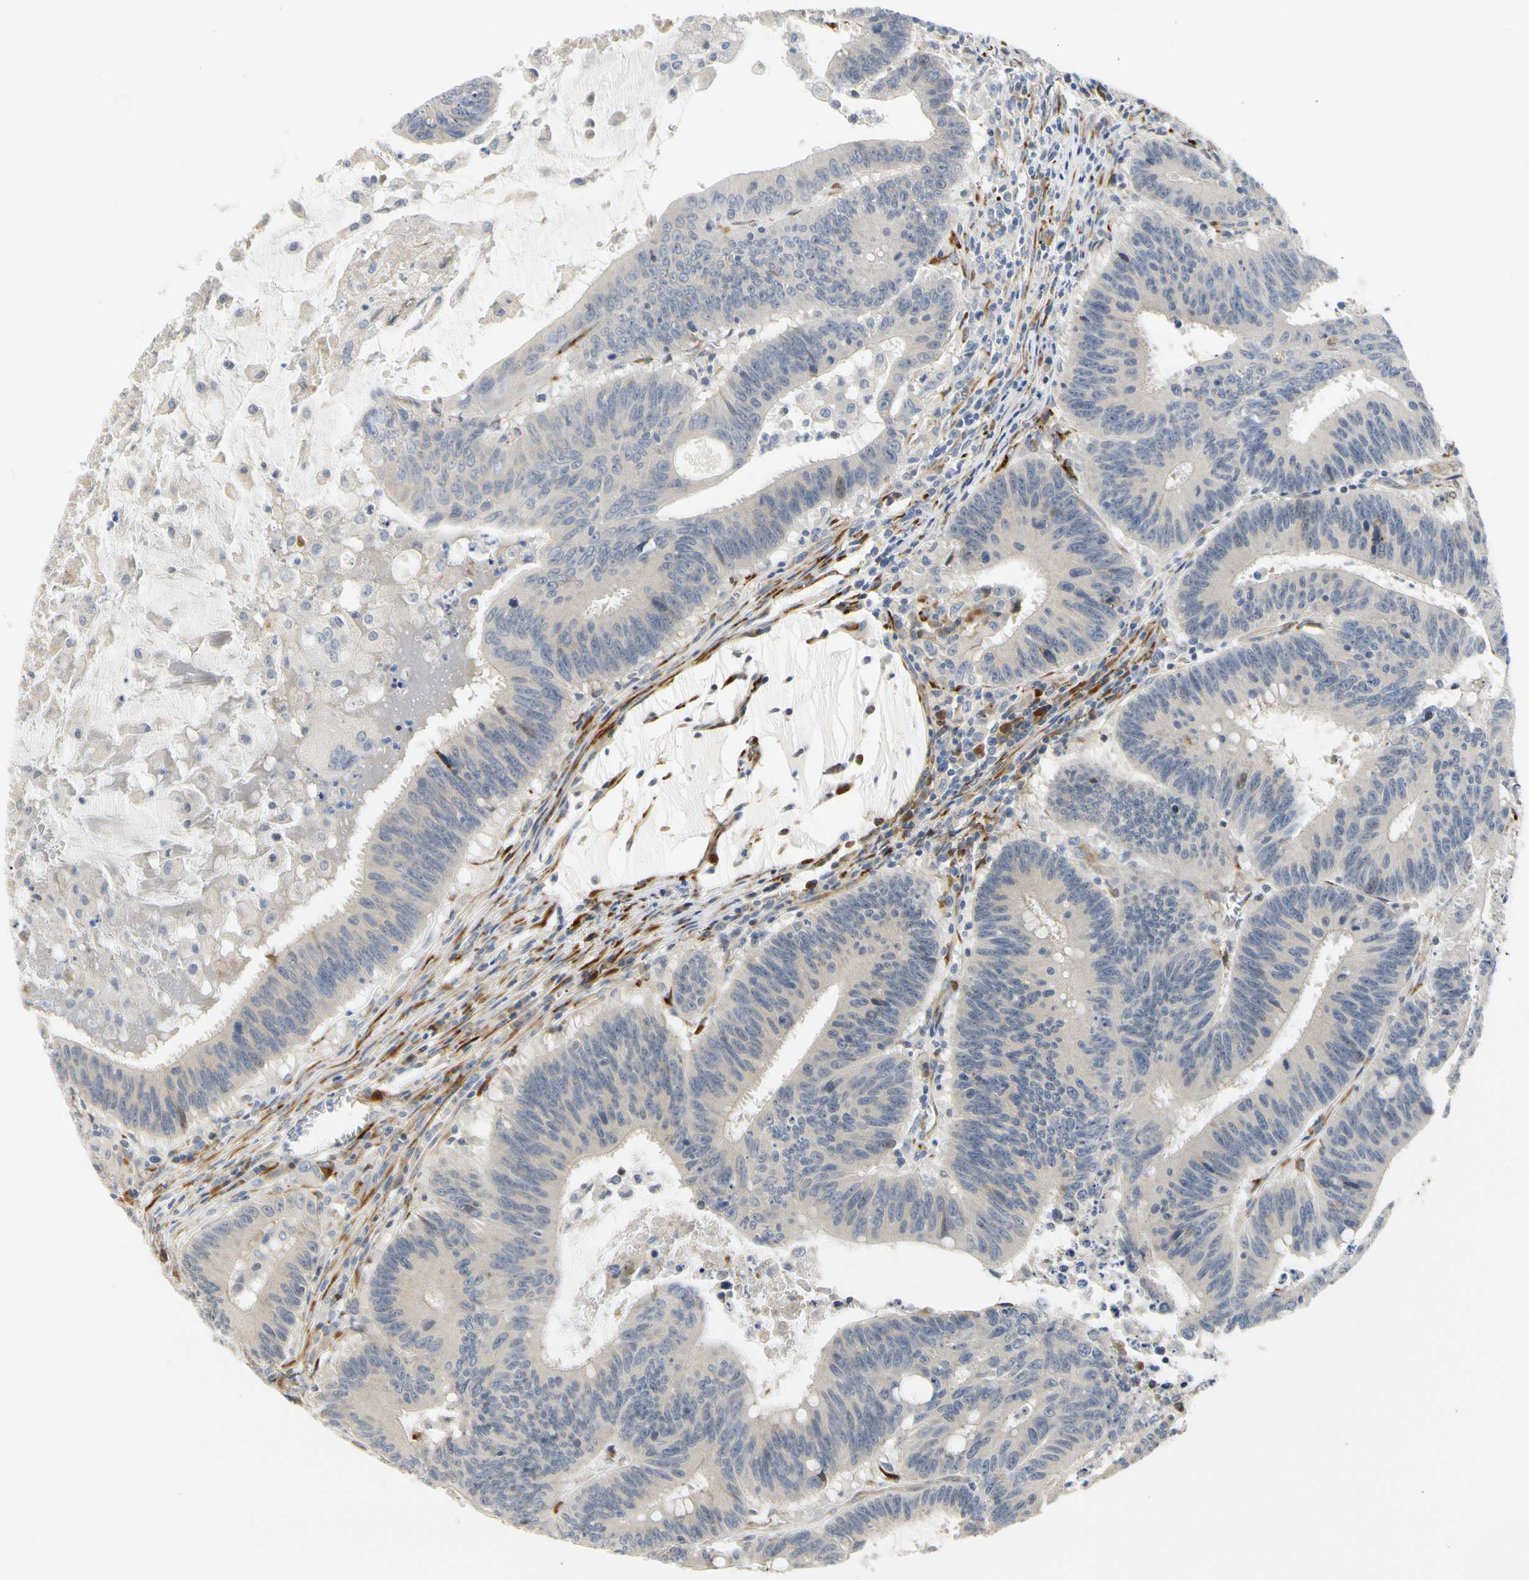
{"staining": {"intensity": "negative", "quantity": "none", "location": "none"}, "tissue": "colorectal cancer", "cell_type": "Tumor cells", "image_type": "cancer", "snomed": [{"axis": "morphology", "description": "Adenocarcinoma, NOS"}, {"axis": "topography", "description": "Colon"}], "caption": "There is no significant positivity in tumor cells of colorectal adenocarcinoma.", "gene": "ZNF236", "patient": {"sex": "male", "age": 45}}